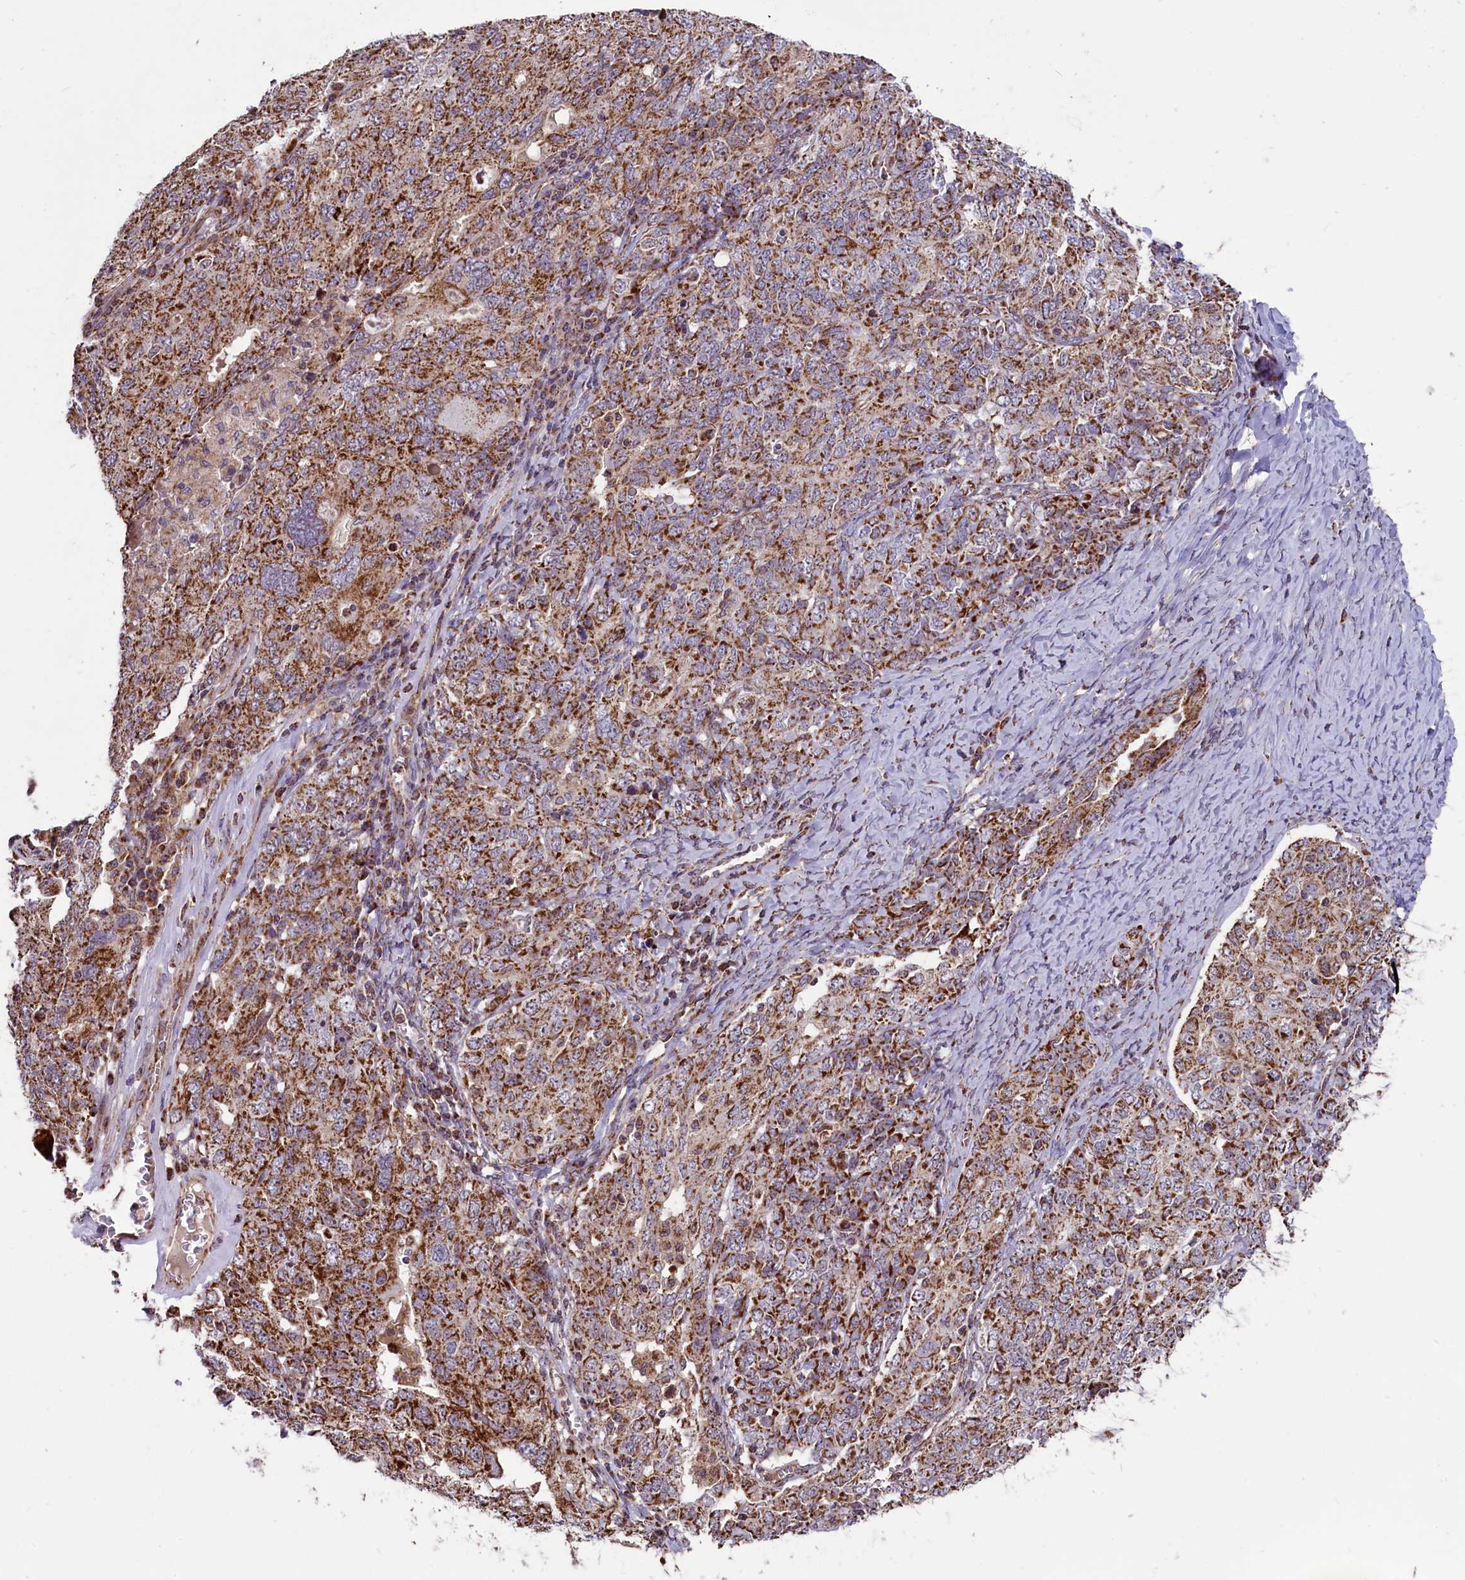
{"staining": {"intensity": "moderate", "quantity": ">75%", "location": "cytoplasmic/membranous"}, "tissue": "ovarian cancer", "cell_type": "Tumor cells", "image_type": "cancer", "snomed": [{"axis": "morphology", "description": "Carcinoma, endometroid"}, {"axis": "topography", "description": "Ovary"}], "caption": "Immunohistochemical staining of human ovarian endometroid carcinoma demonstrates medium levels of moderate cytoplasmic/membranous expression in approximately >75% of tumor cells.", "gene": "GLRX5", "patient": {"sex": "female", "age": 62}}